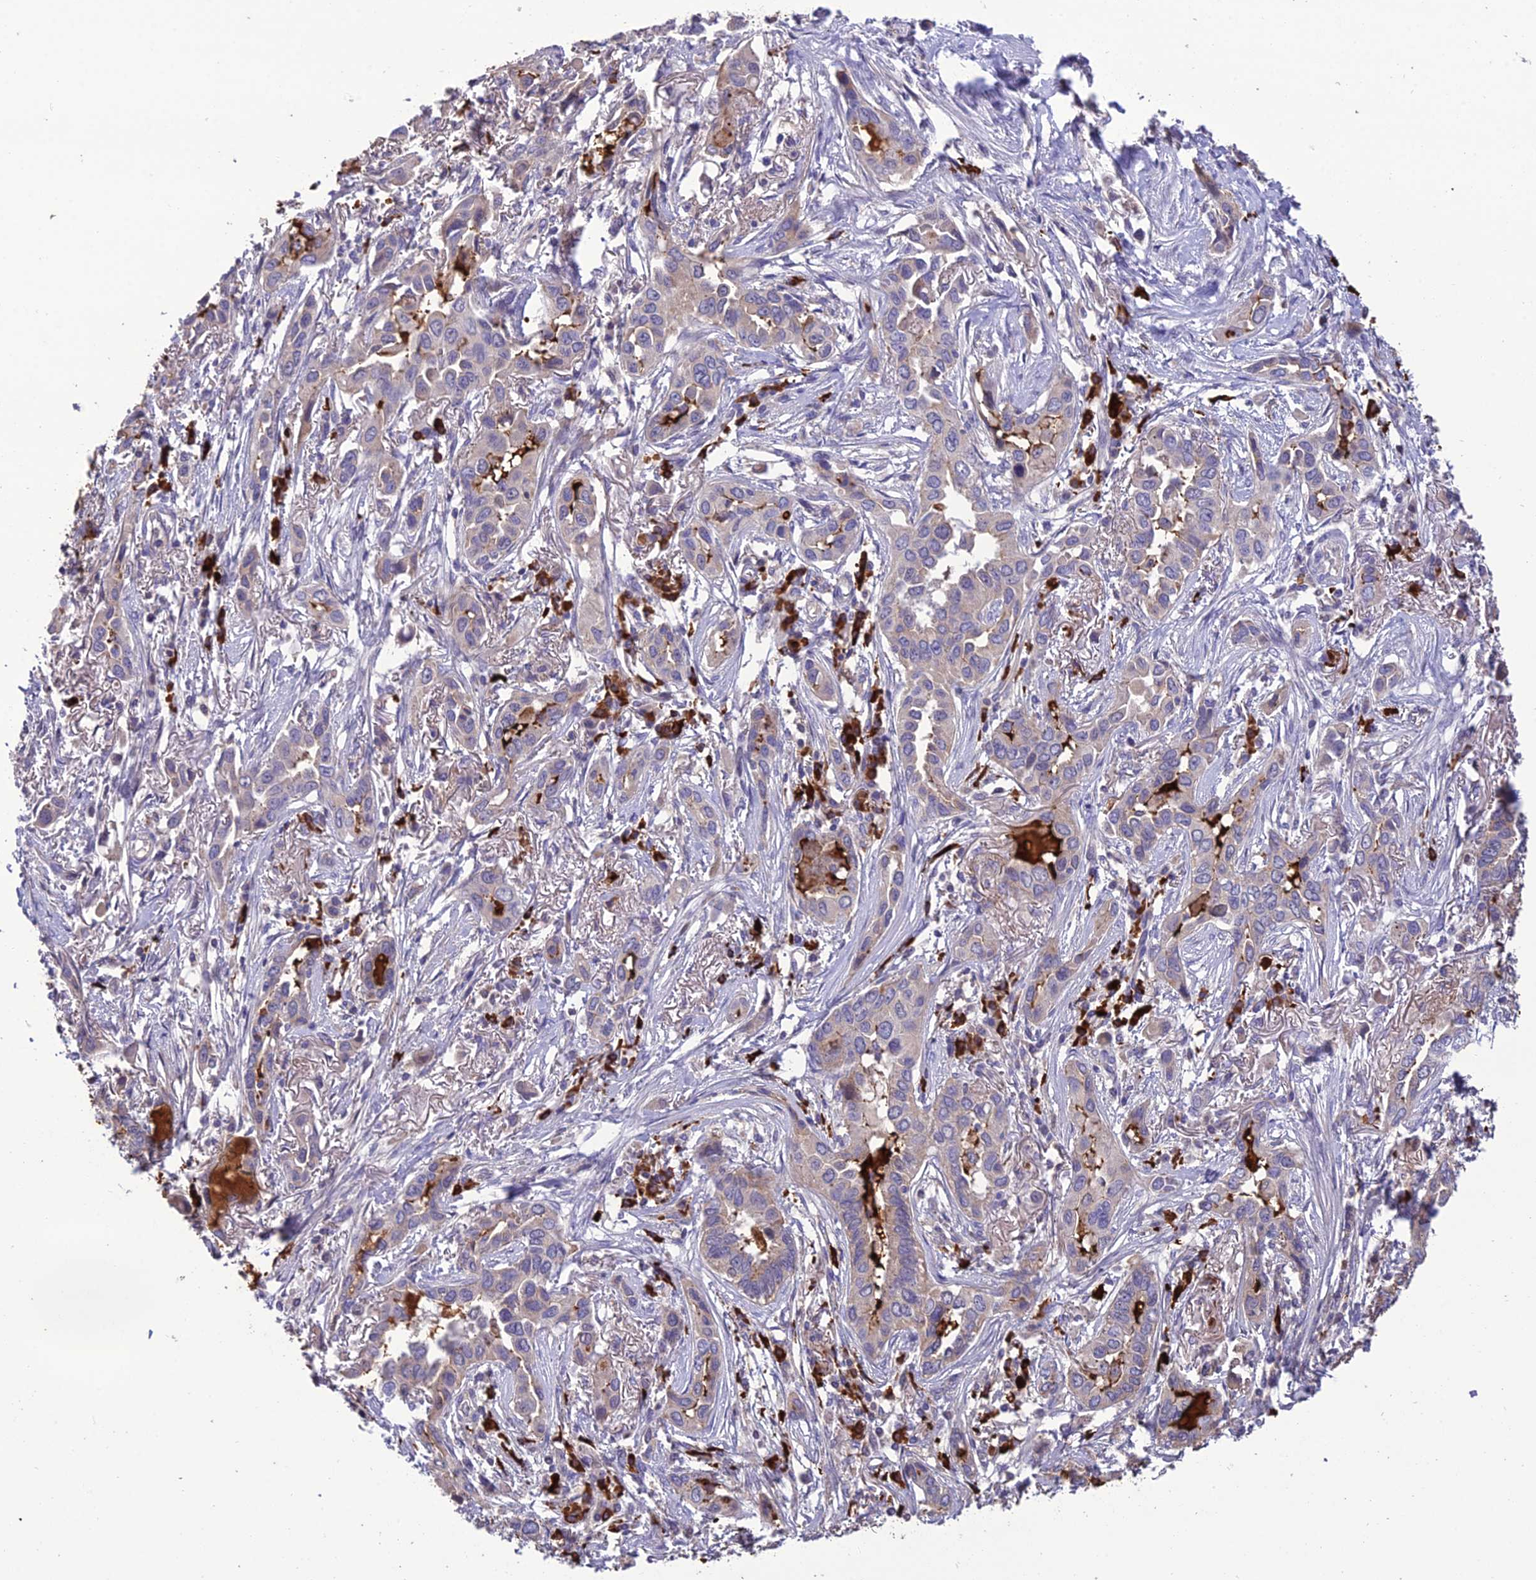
{"staining": {"intensity": "weak", "quantity": "25%-75%", "location": "cytoplasmic/membranous"}, "tissue": "lung cancer", "cell_type": "Tumor cells", "image_type": "cancer", "snomed": [{"axis": "morphology", "description": "Adenocarcinoma, NOS"}, {"axis": "topography", "description": "Lung"}], "caption": "Lung cancer tissue exhibits weak cytoplasmic/membranous expression in about 25%-75% of tumor cells, visualized by immunohistochemistry.", "gene": "MIOS", "patient": {"sex": "female", "age": 76}}